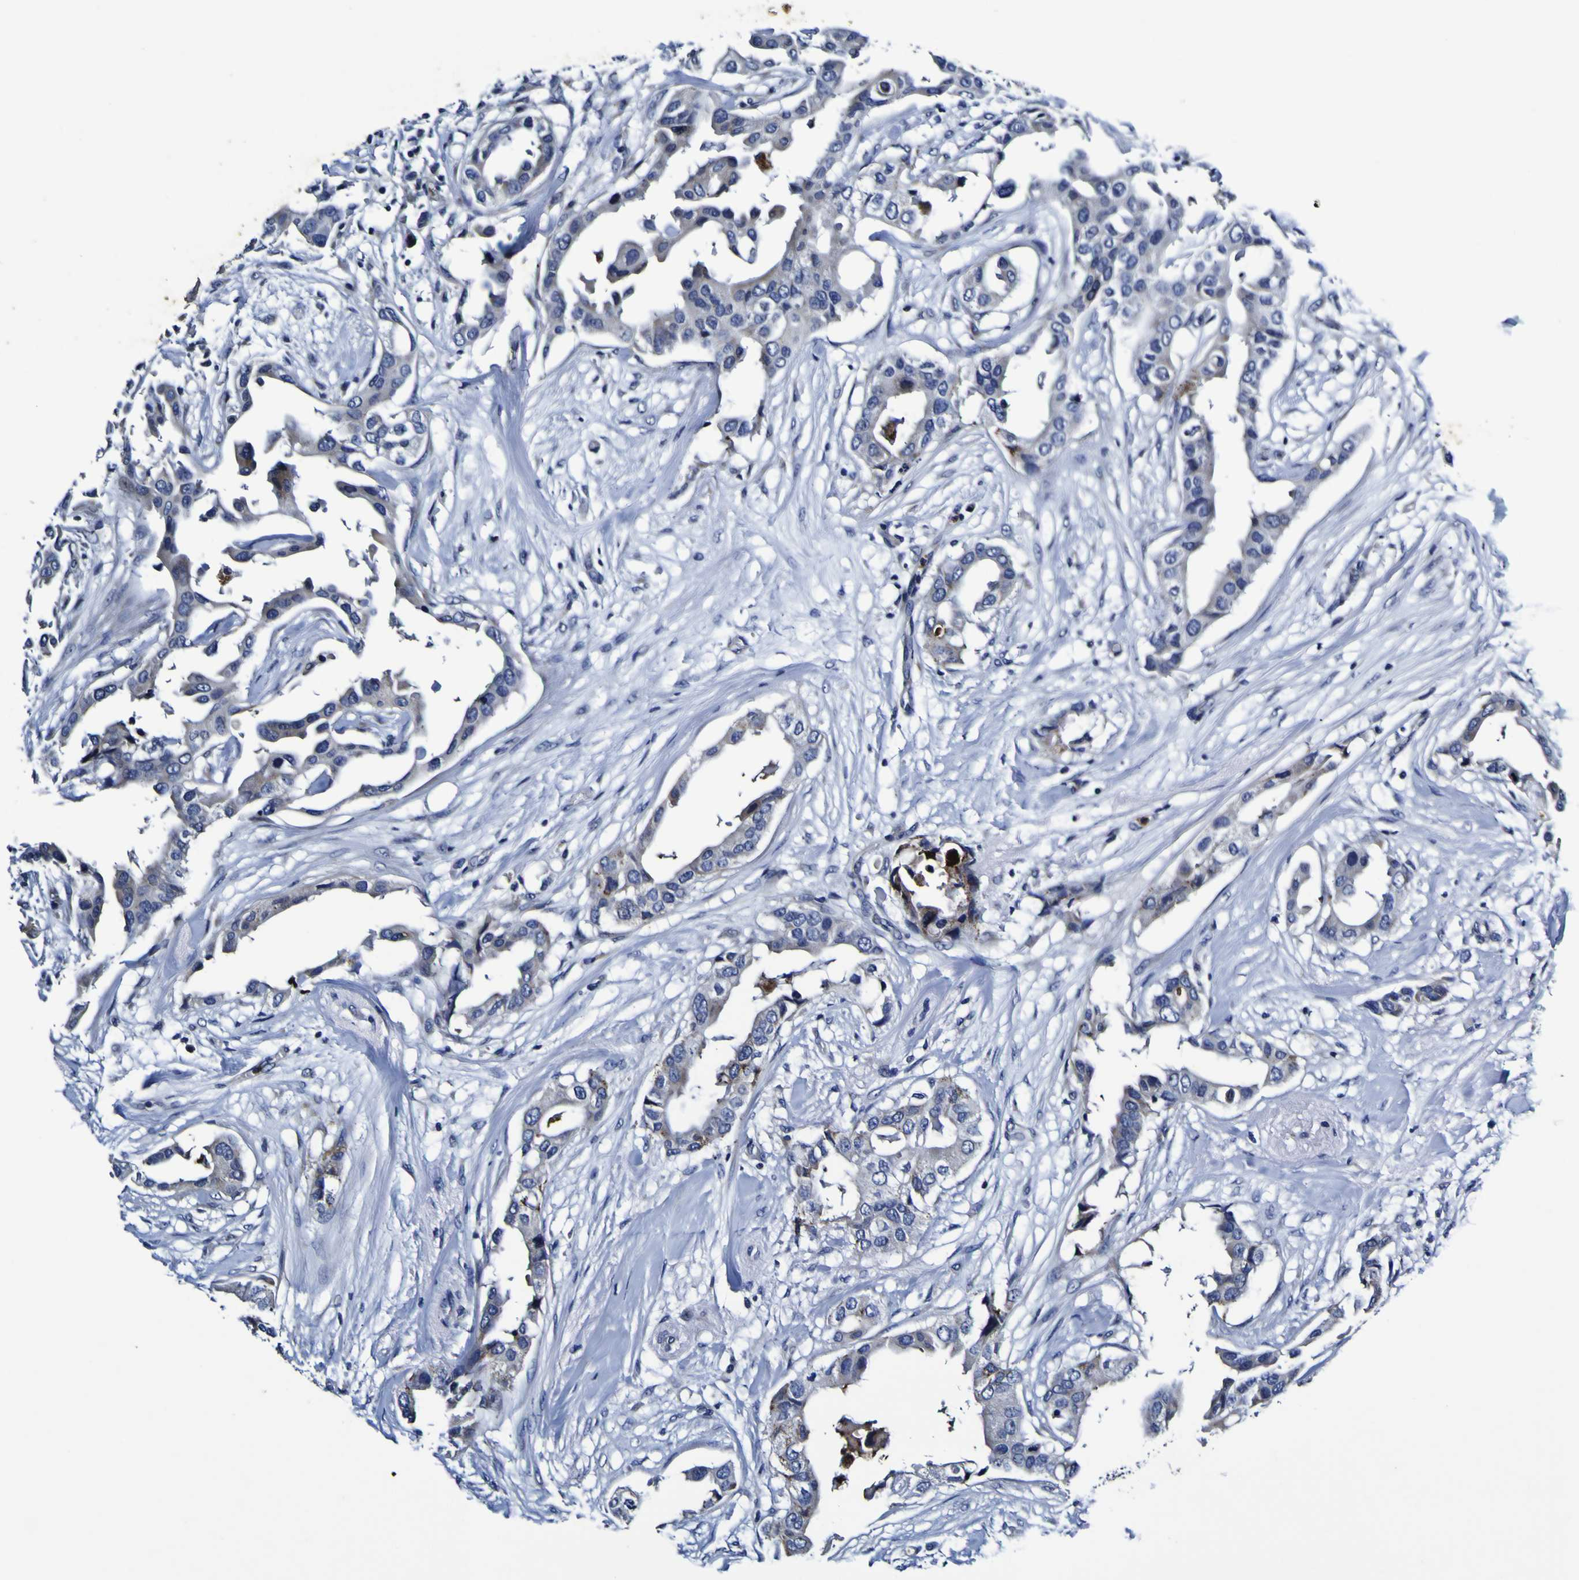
{"staining": {"intensity": "negative", "quantity": "none", "location": "none"}, "tissue": "breast cancer", "cell_type": "Tumor cells", "image_type": "cancer", "snomed": [{"axis": "morphology", "description": "Duct carcinoma"}, {"axis": "topography", "description": "Breast"}], "caption": "This is a image of immunohistochemistry staining of breast cancer, which shows no expression in tumor cells.", "gene": "PANK4", "patient": {"sex": "female", "age": 40}}